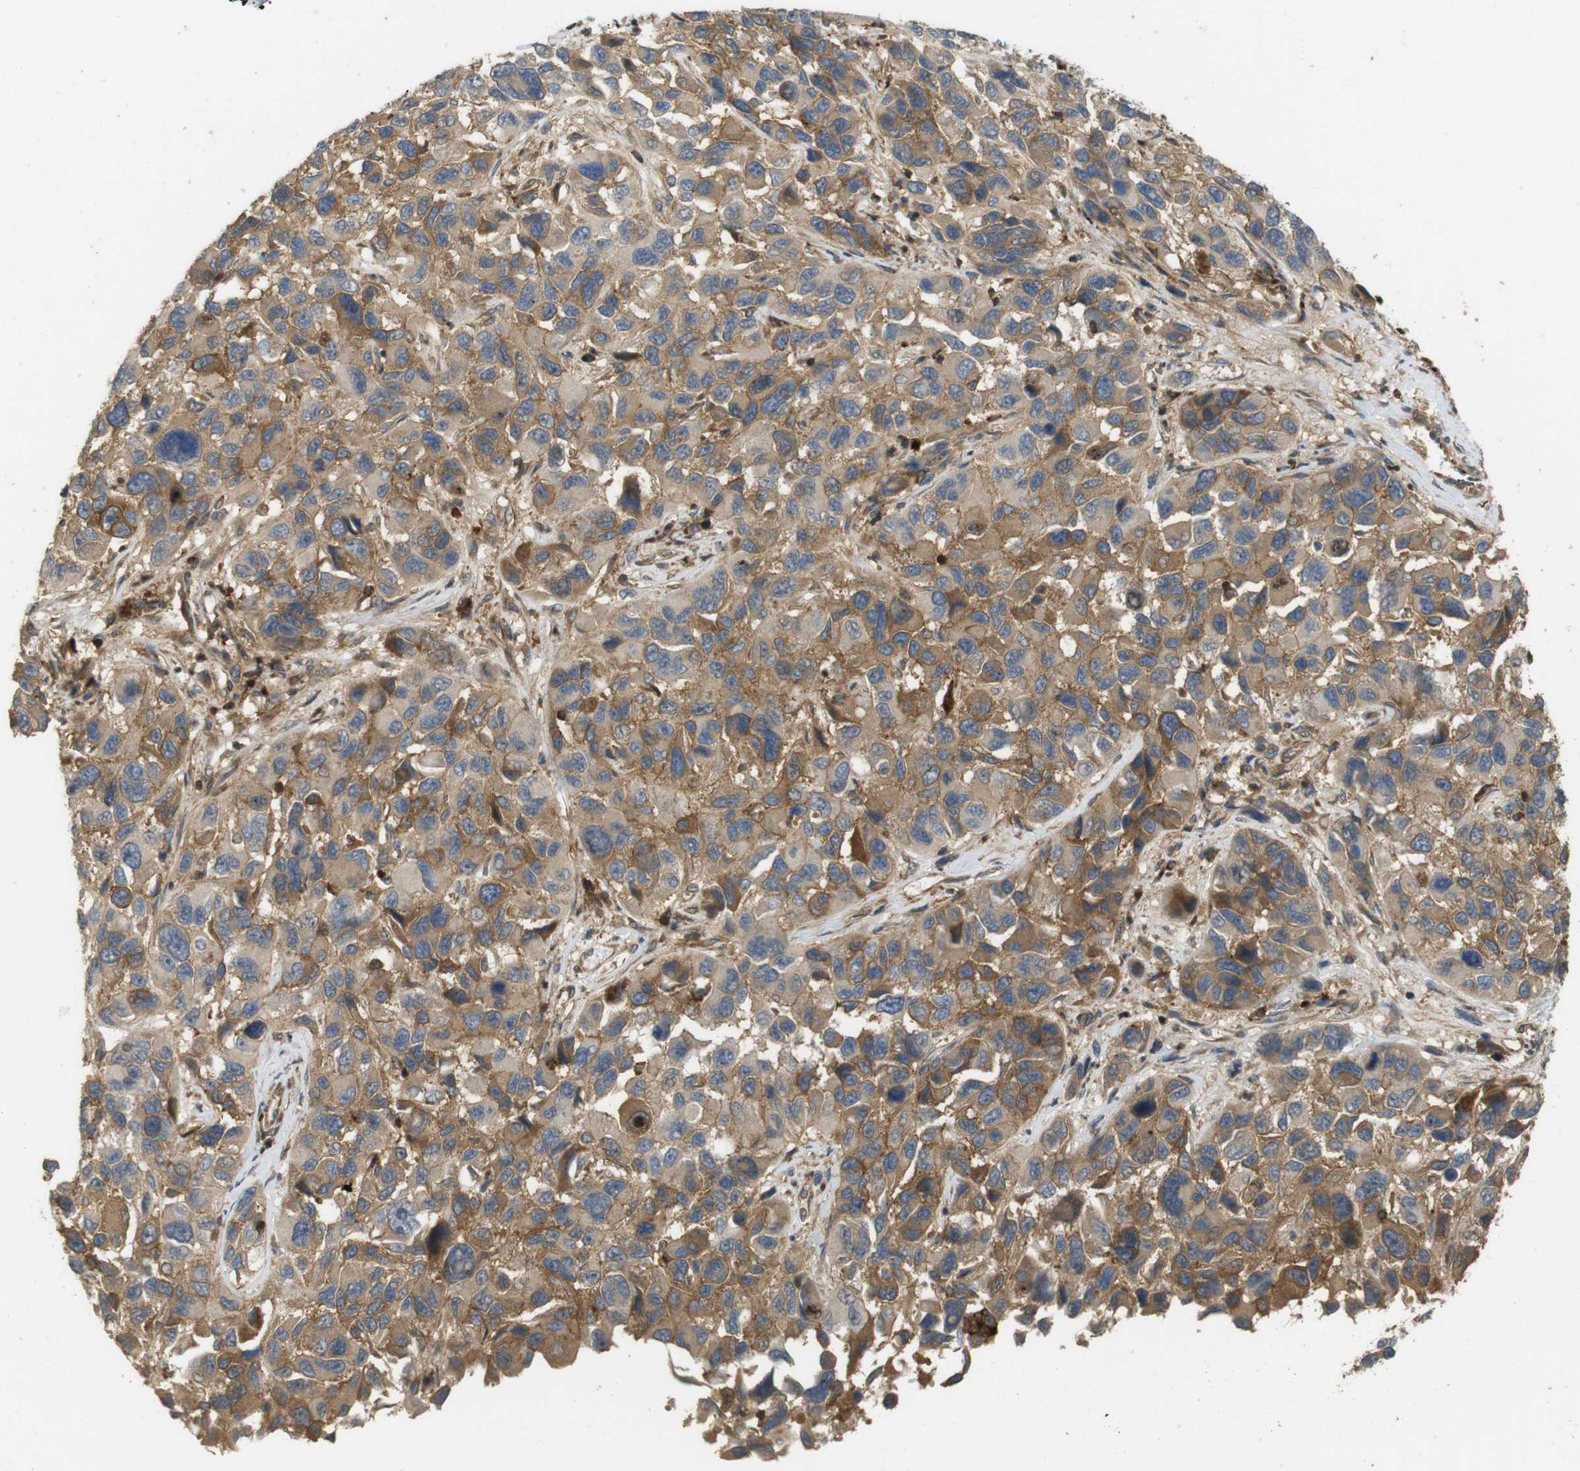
{"staining": {"intensity": "moderate", "quantity": ">75%", "location": "cytoplasmic/membranous"}, "tissue": "melanoma", "cell_type": "Tumor cells", "image_type": "cancer", "snomed": [{"axis": "morphology", "description": "Malignant melanoma, NOS"}, {"axis": "topography", "description": "Skin"}], "caption": "High-power microscopy captured an immunohistochemistry image of melanoma, revealing moderate cytoplasmic/membranous staining in about >75% of tumor cells. The protein of interest is shown in brown color, while the nuclei are stained blue.", "gene": "KSR1", "patient": {"sex": "male", "age": 53}}